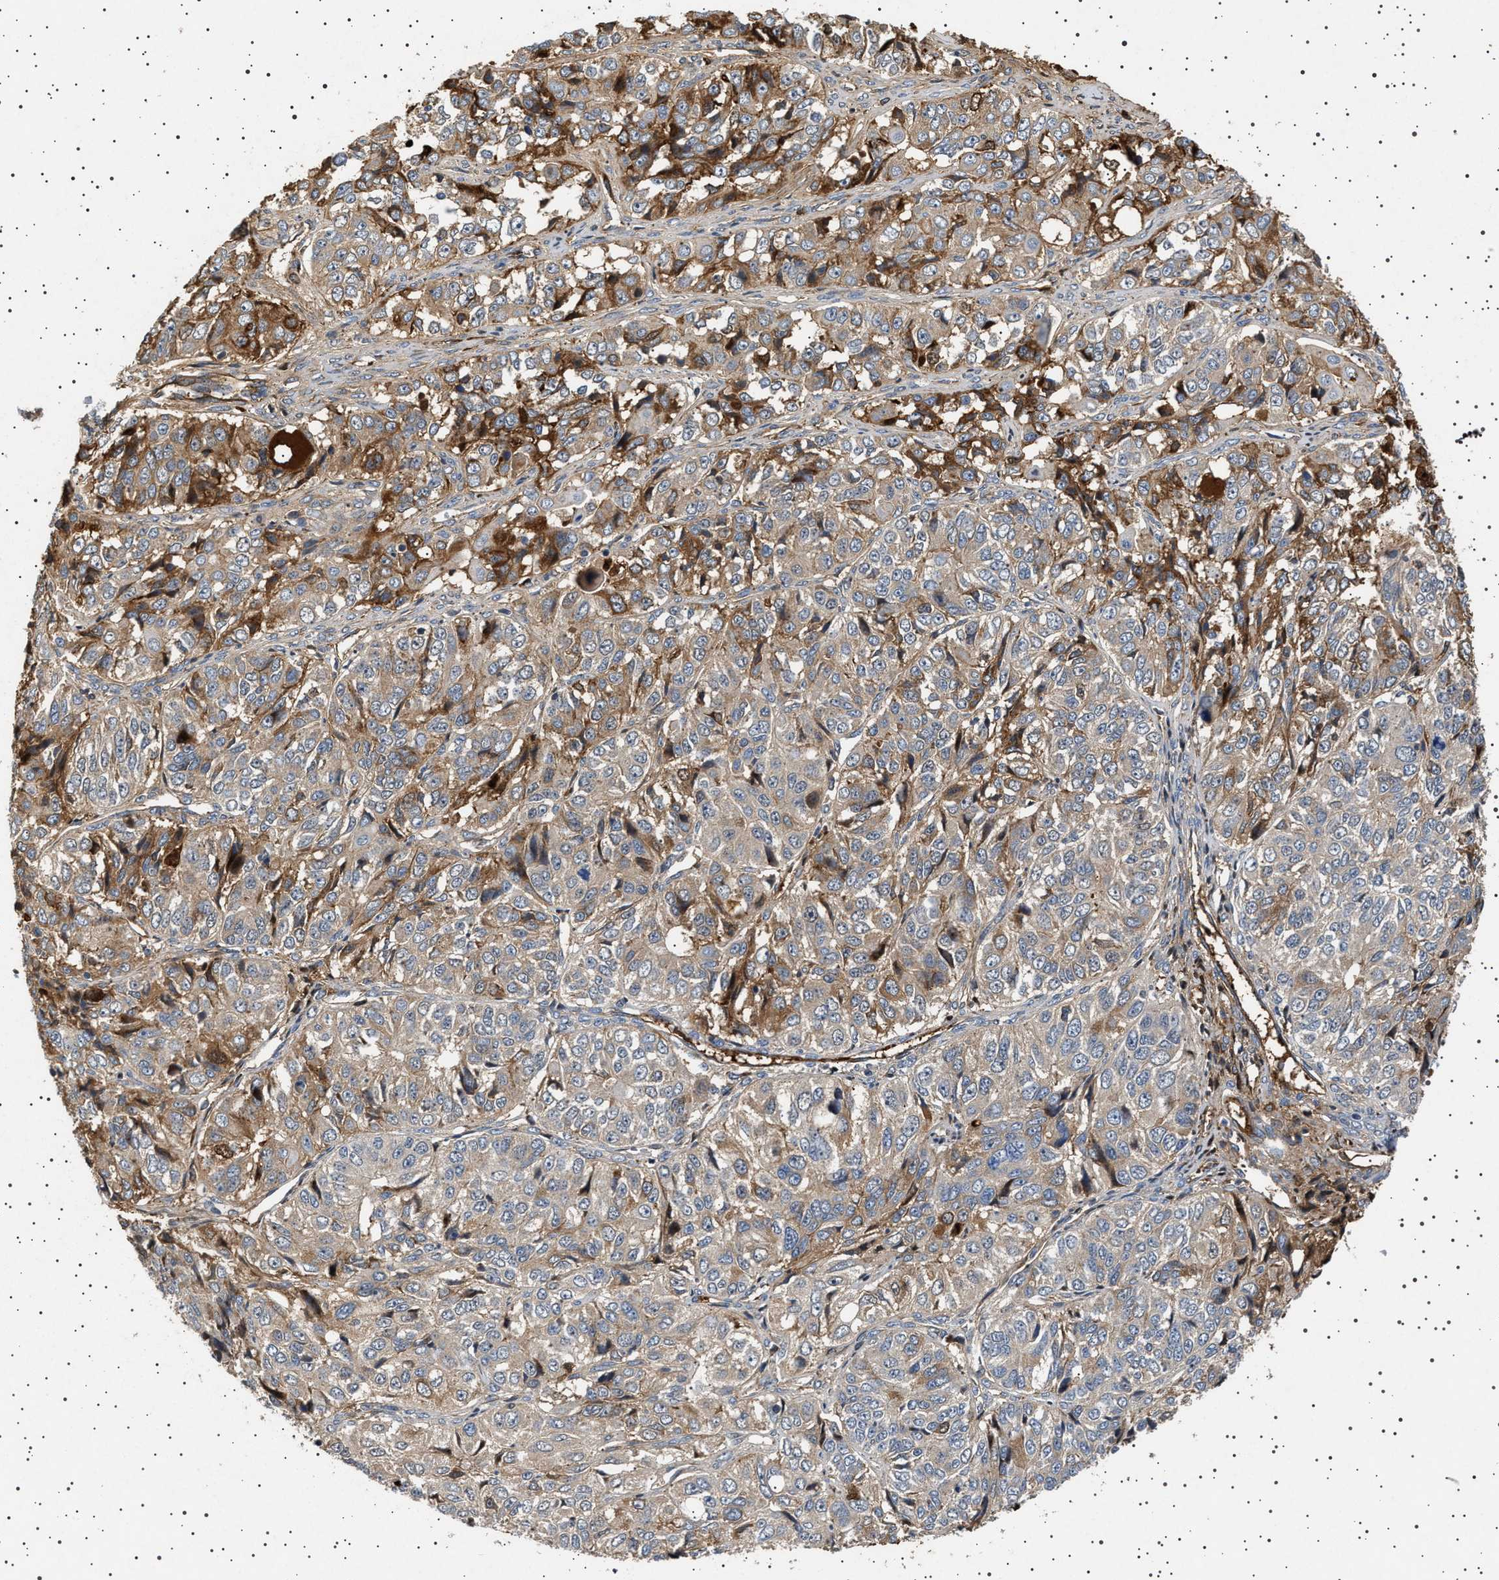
{"staining": {"intensity": "moderate", "quantity": "<25%", "location": "cytoplasmic/membranous"}, "tissue": "ovarian cancer", "cell_type": "Tumor cells", "image_type": "cancer", "snomed": [{"axis": "morphology", "description": "Carcinoma, endometroid"}, {"axis": "topography", "description": "Ovary"}], "caption": "Human ovarian endometroid carcinoma stained for a protein (brown) shows moderate cytoplasmic/membranous positive expression in approximately <25% of tumor cells.", "gene": "FICD", "patient": {"sex": "female", "age": 51}}